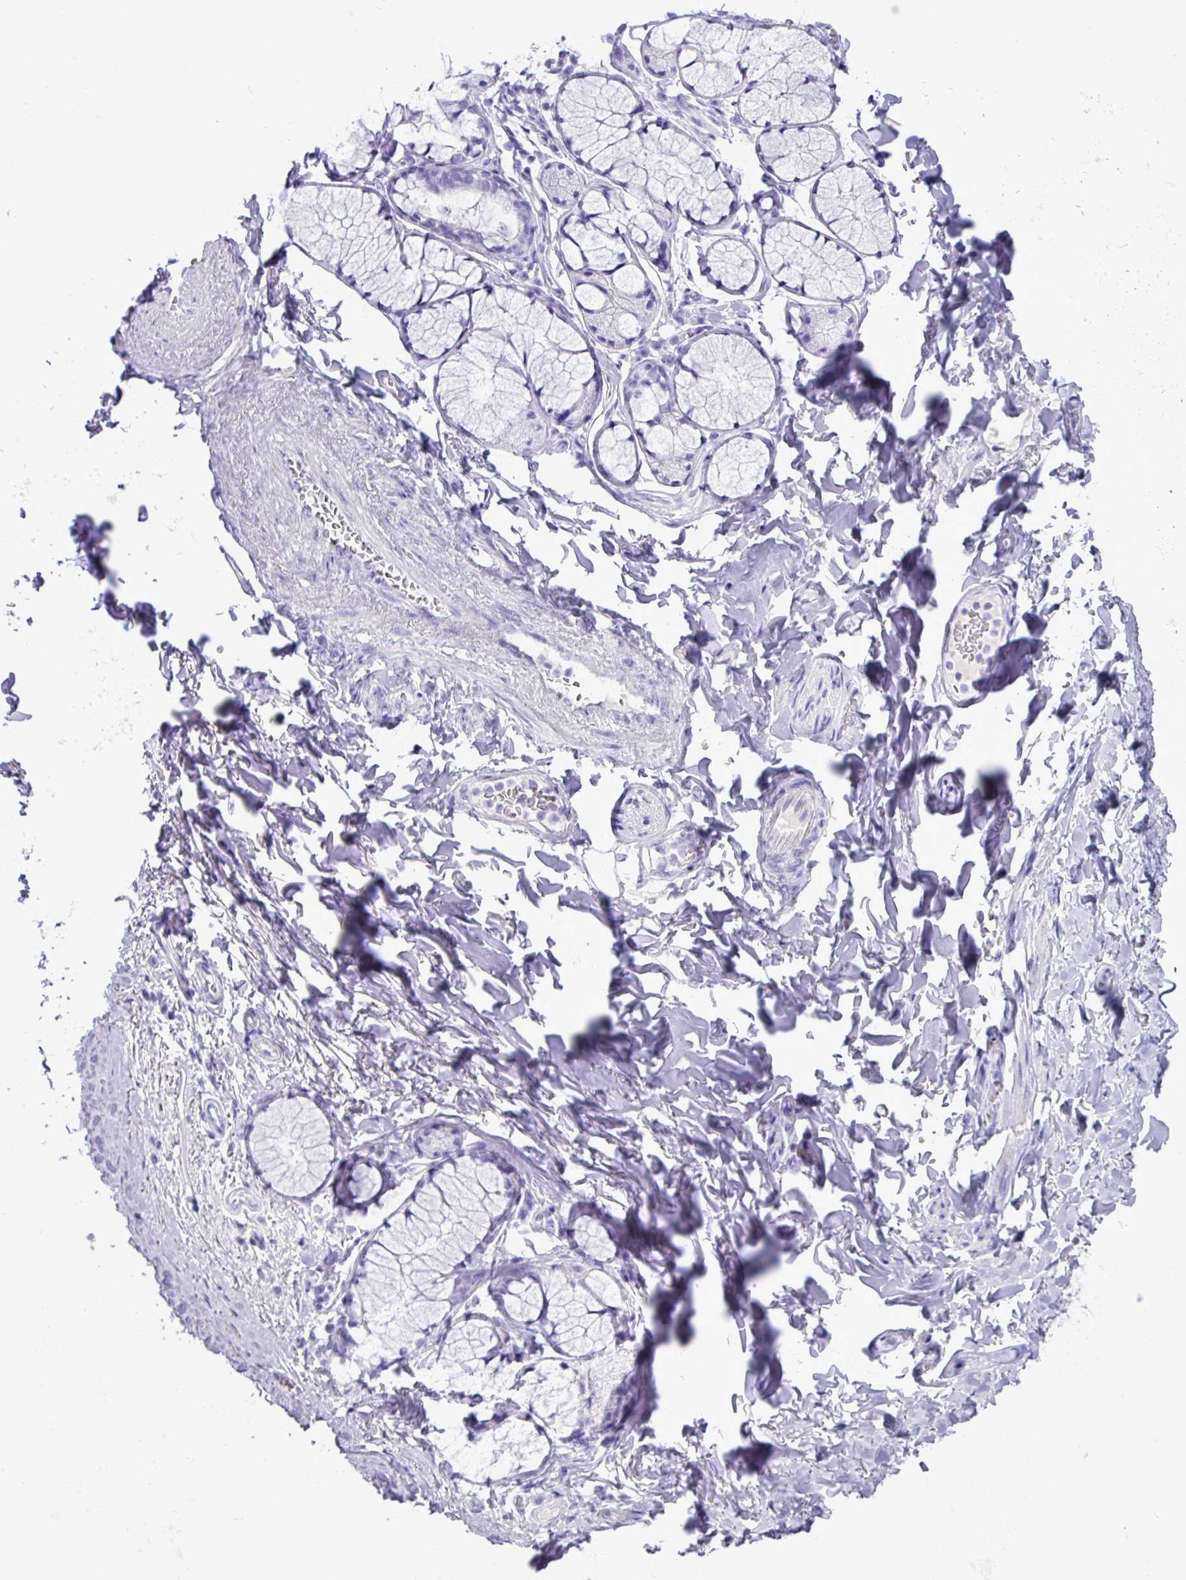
{"staining": {"intensity": "negative", "quantity": "none", "location": "none"}, "tissue": "soft tissue", "cell_type": "Fibroblasts", "image_type": "normal", "snomed": [{"axis": "morphology", "description": "Normal tissue, NOS"}, {"axis": "topography", "description": "Bronchus"}], "caption": "This is an immunohistochemistry (IHC) micrograph of unremarkable human soft tissue. There is no staining in fibroblasts.", "gene": "CKMT2", "patient": {"sex": "male", "age": 70}}